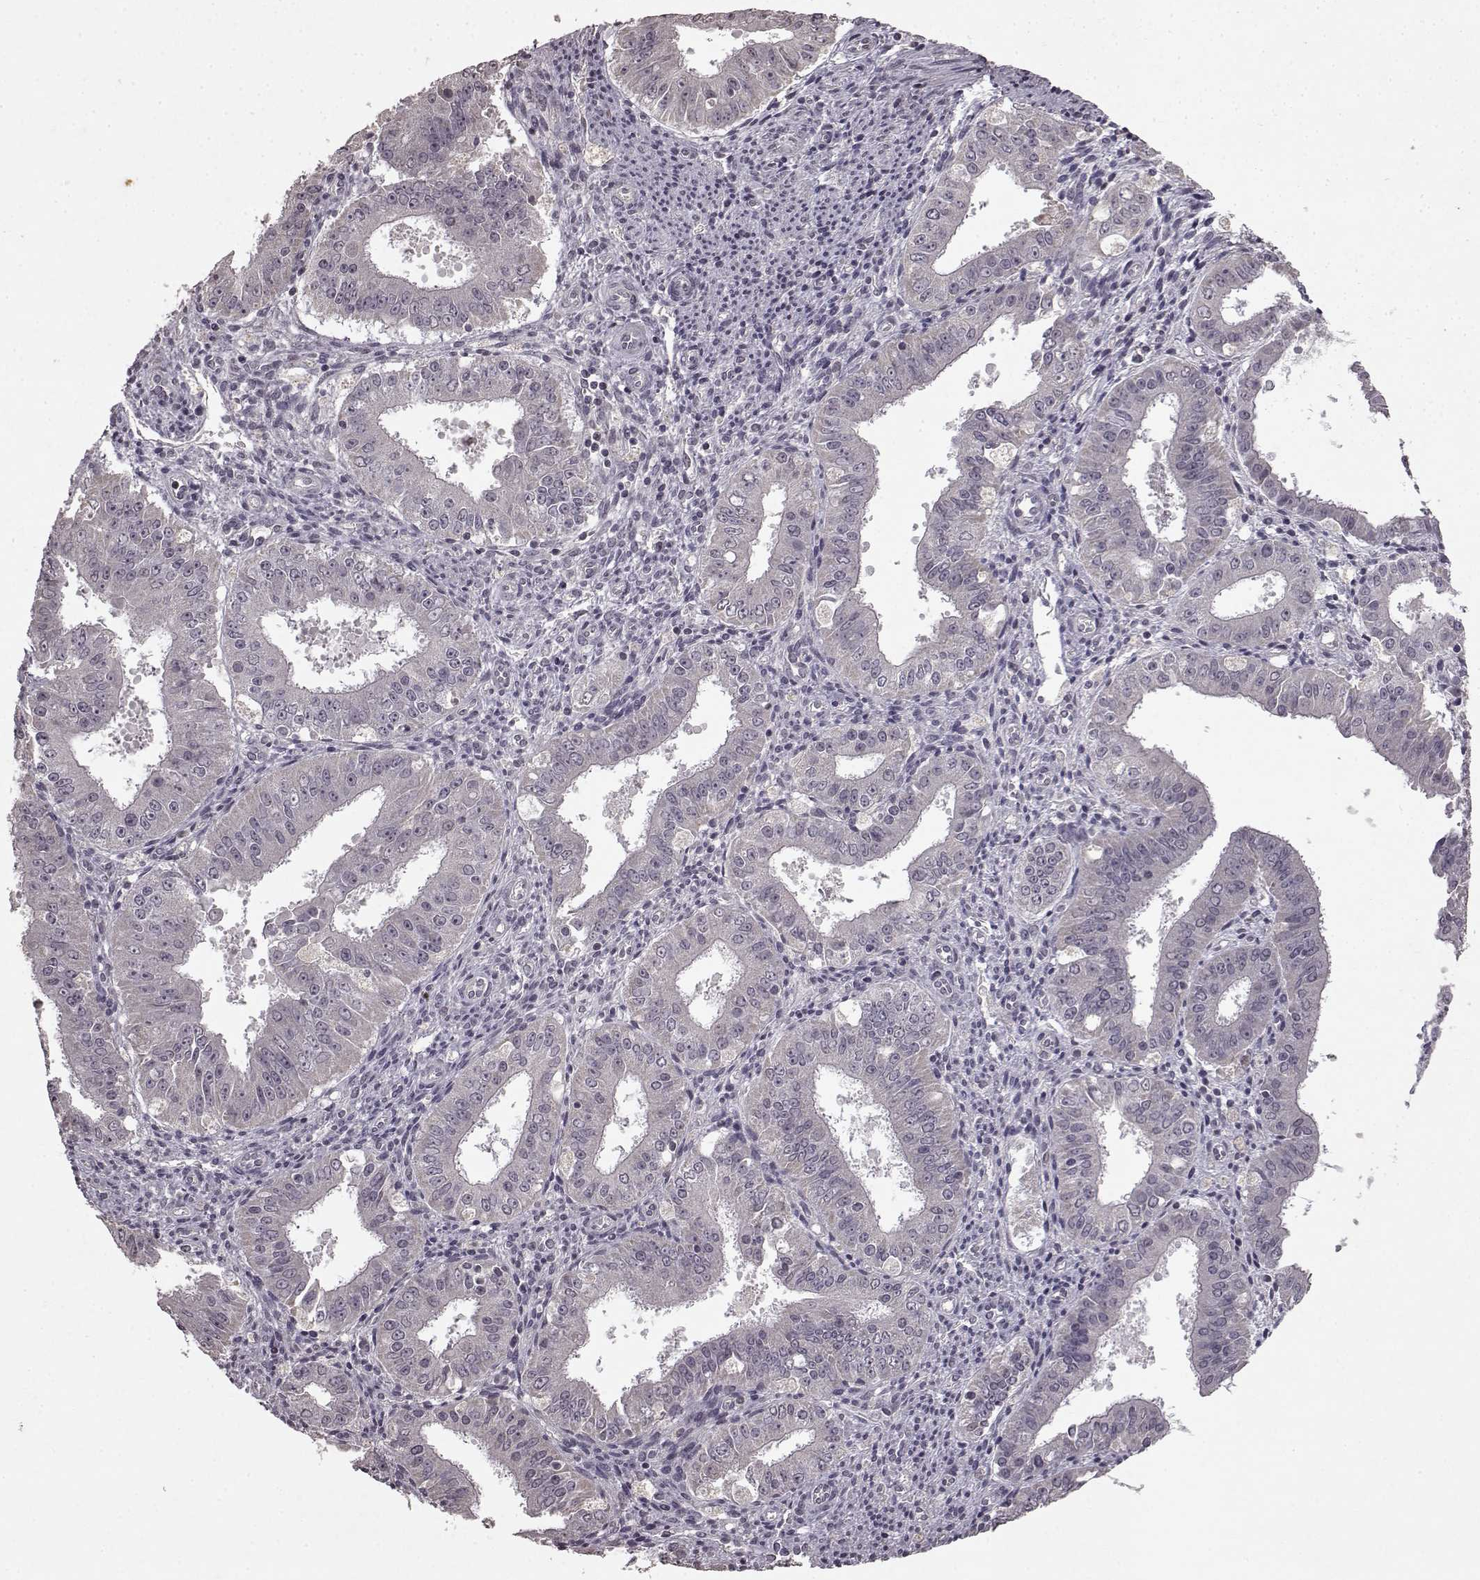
{"staining": {"intensity": "negative", "quantity": "none", "location": "none"}, "tissue": "ovarian cancer", "cell_type": "Tumor cells", "image_type": "cancer", "snomed": [{"axis": "morphology", "description": "Carcinoma, endometroid"}, {"axis": "topography", "description": "Ovary"}], "caption": "Tumor cells are negative for protein expression in human ovarian cancer. (Immunohistochemistry (ihc), brightfield microscopy, high magnification).", "gene": "LHB", "patient": {"sex": "female", "age": 42}}